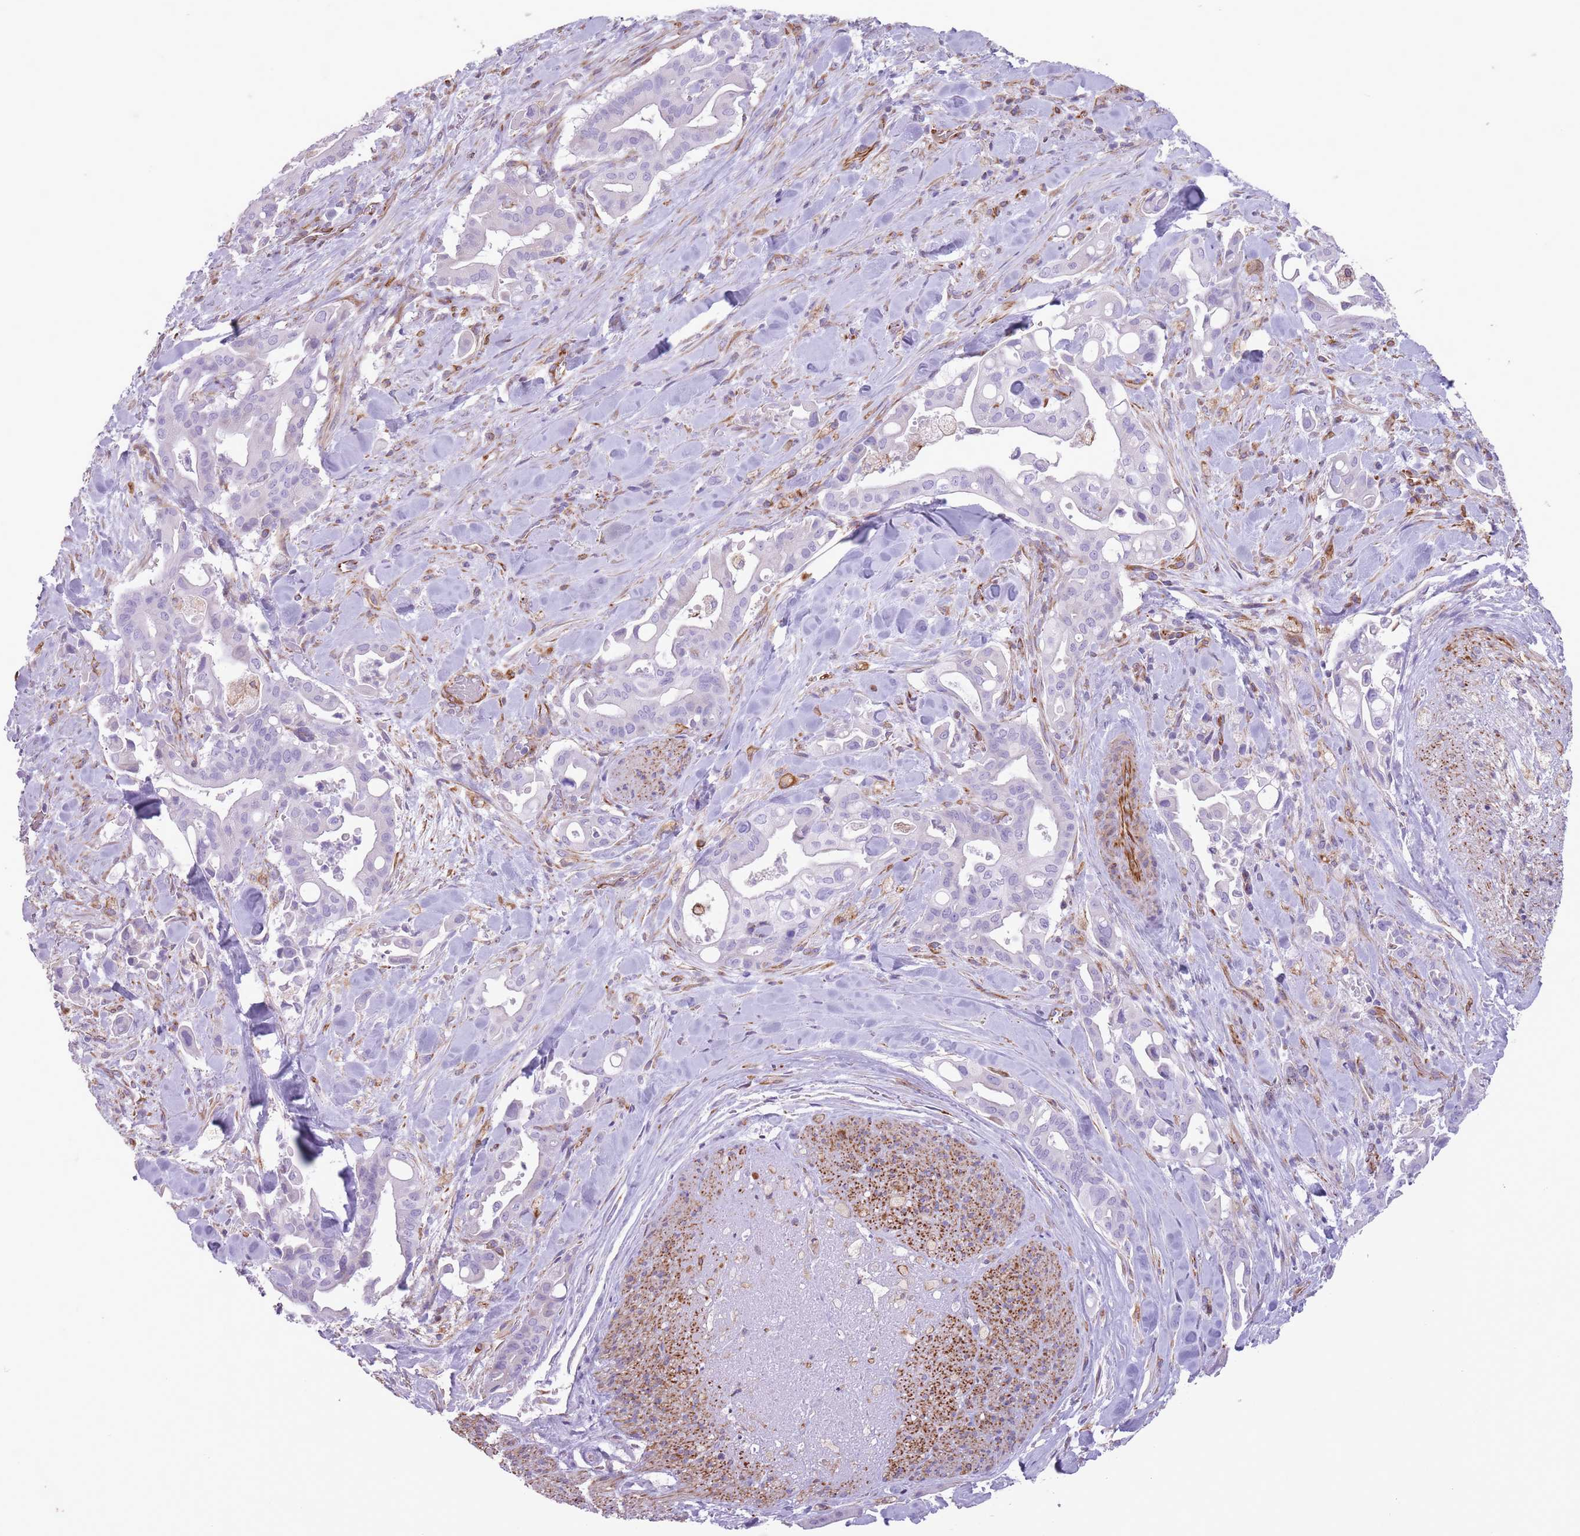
{"staining": {"intensity": "negative", "quantity": "none", "location": "none"}, "tissue": "liver cancer", "cell_type": "Tumor cells", "image_type": "cancer", "snomed": [{"axis": "morphology", "description": "Cholangiocarcinoma"}, {"axis": "topography", "description": "Liver"}], "caption": "A high-resolution histopathology image shows IHC staining of liver cancer, which exhibits no significant positivity in tumor cells.", "gene": "PTCD1", "patient": {"sex": "female", "age": 68}}